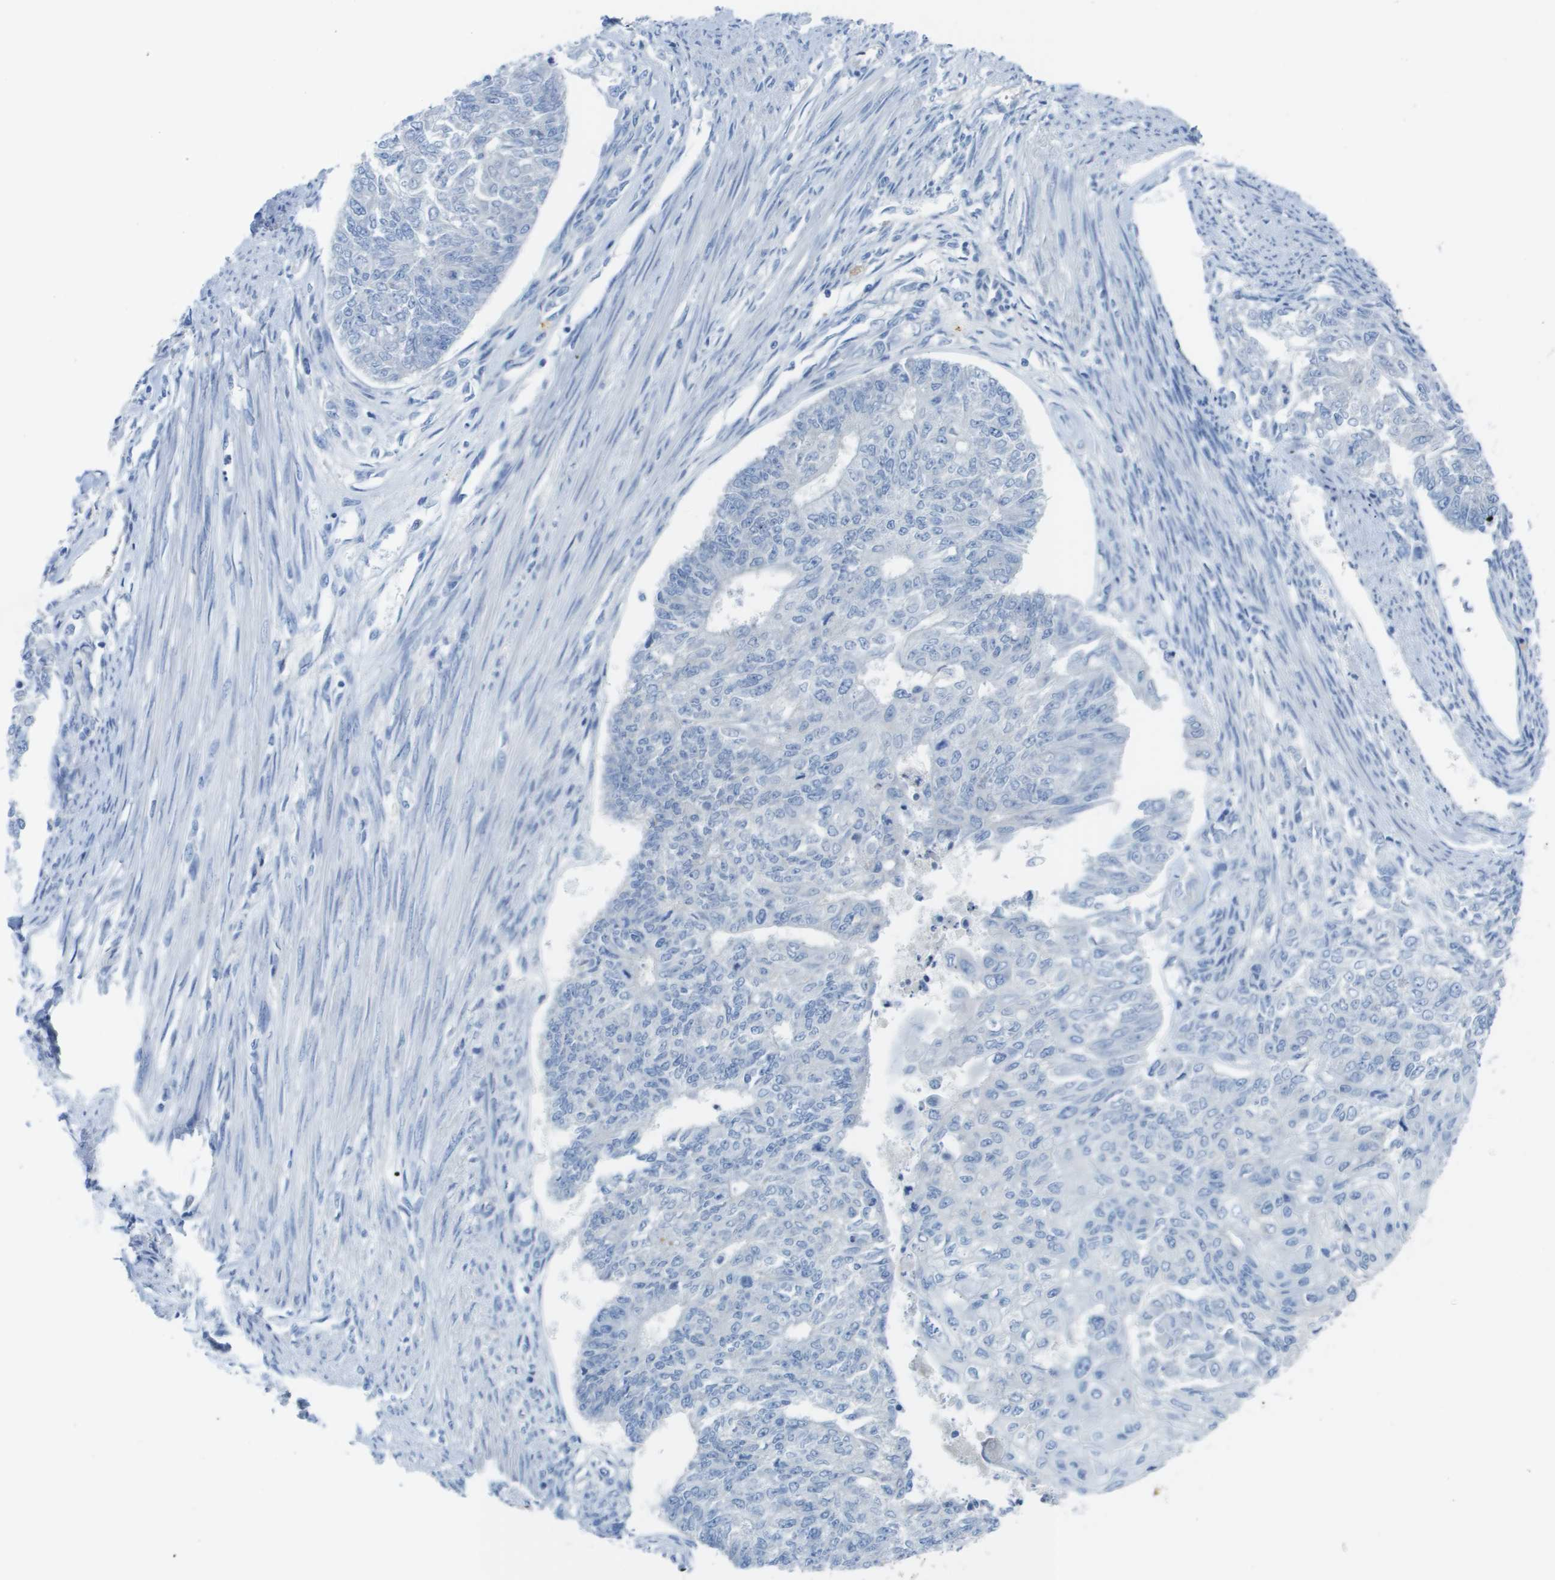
{"staining": {"intensity": "negative", "quantity": "none", "location": "none"}, "tissue": "endometrial cancer", "cell_type": "Tumor cells", "image_type": "cancer", "snomed": [{"axis": "morphology", "description": "Adenocarcinoma, NOS"}, {"axis": "topography", "description": "Endometrium"}], "caption": "Tumor cells are negative for brown protein staining in endometrial cancer (adenocarcinoma).", "gene": "CD46", "patient": {"sex": "female", "age": 32}}